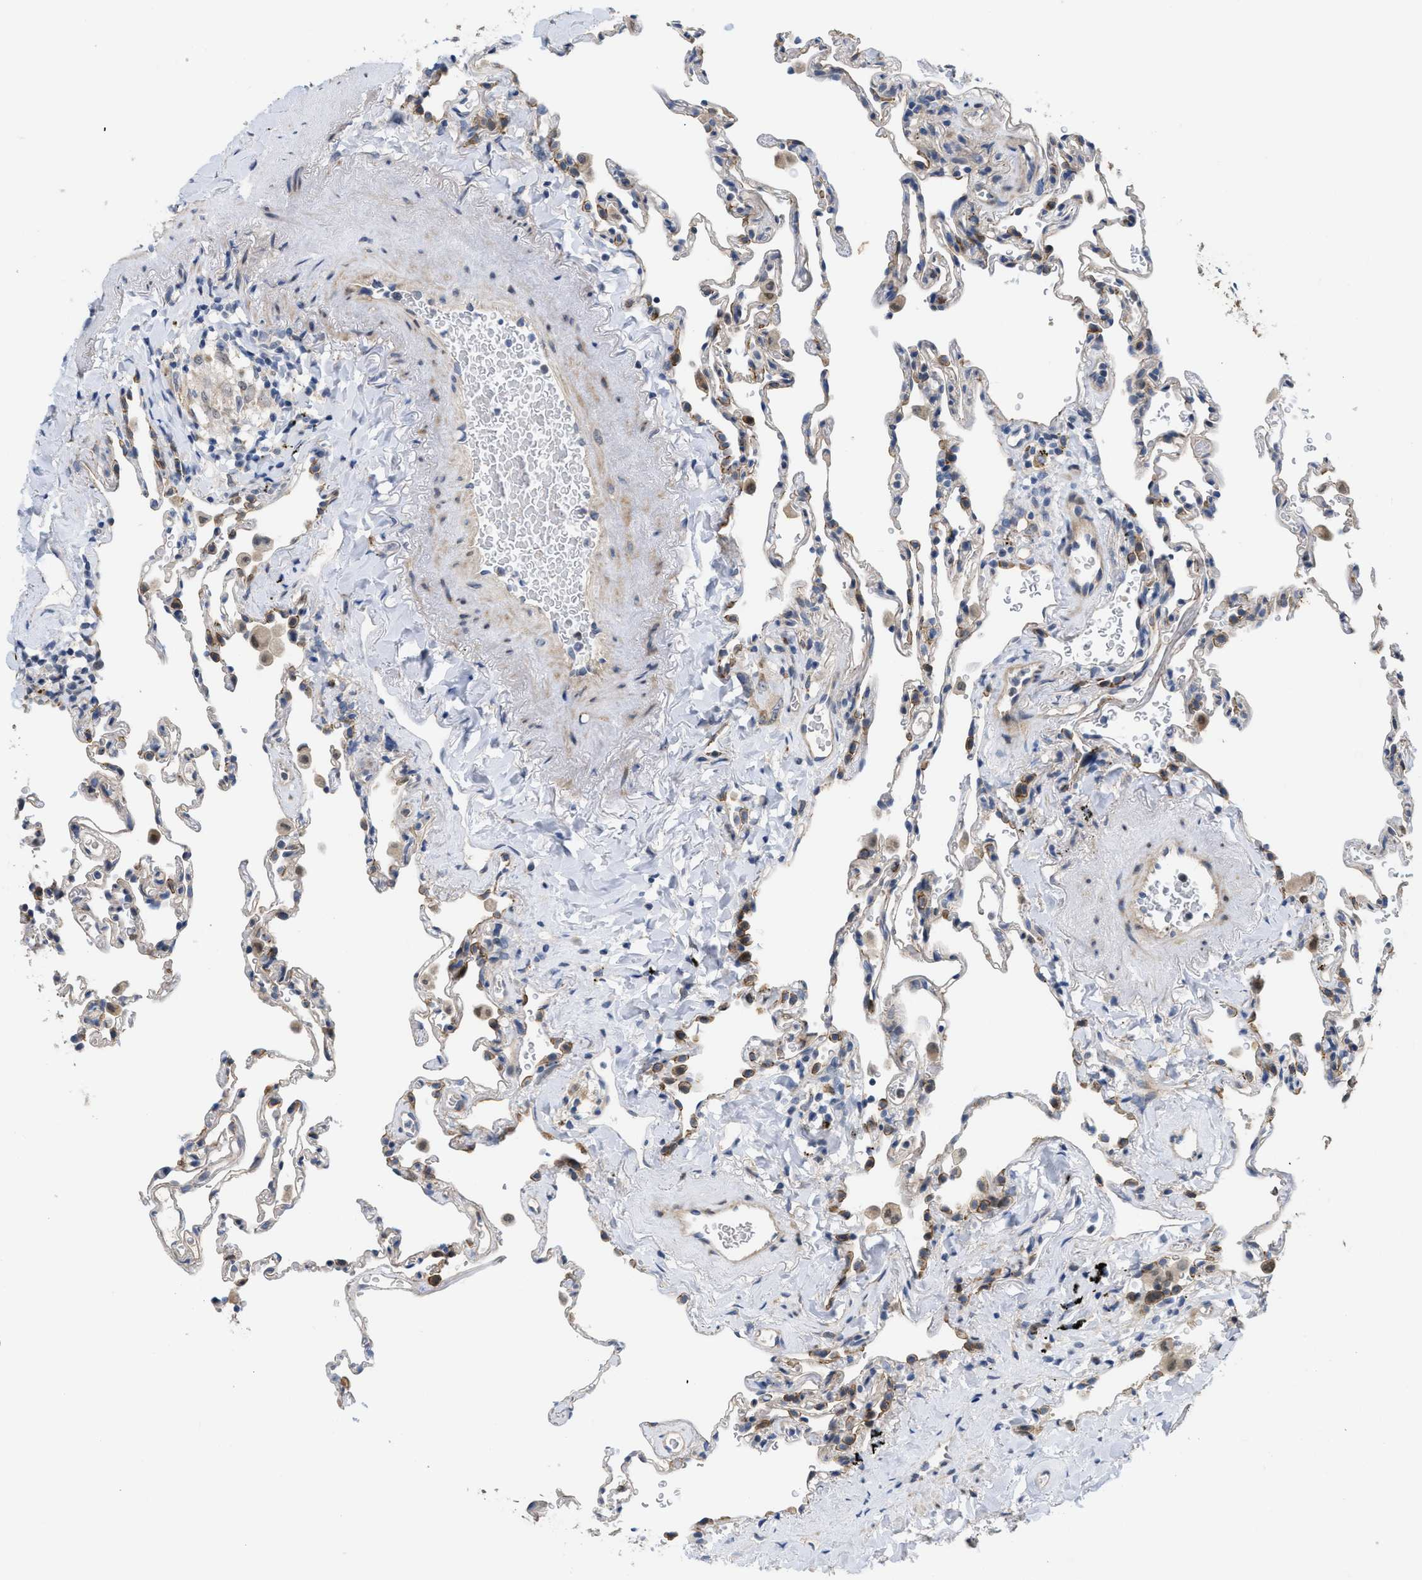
{"staining": {"intensity": "weak", "quantity": "<25%", "location": "cytoplasmic/membranous"}, "tissue": "lung", "cell_type": "Alveolar cells", "image_type": "normal", "snomed": [{"axis": "morphology", "description": "Normal tissue, NOS"}, {"axis": "topography", "description": "Lung"}], "caption": "IHC of unremarkable human lung exhibits no positivity in alveolar cells. (DAB (3,3'-diaminobenzidine) IHC with hematoxylin counter stain).", "gene": "CDPF1", "patient": {"sex": "male", "age": 59}}